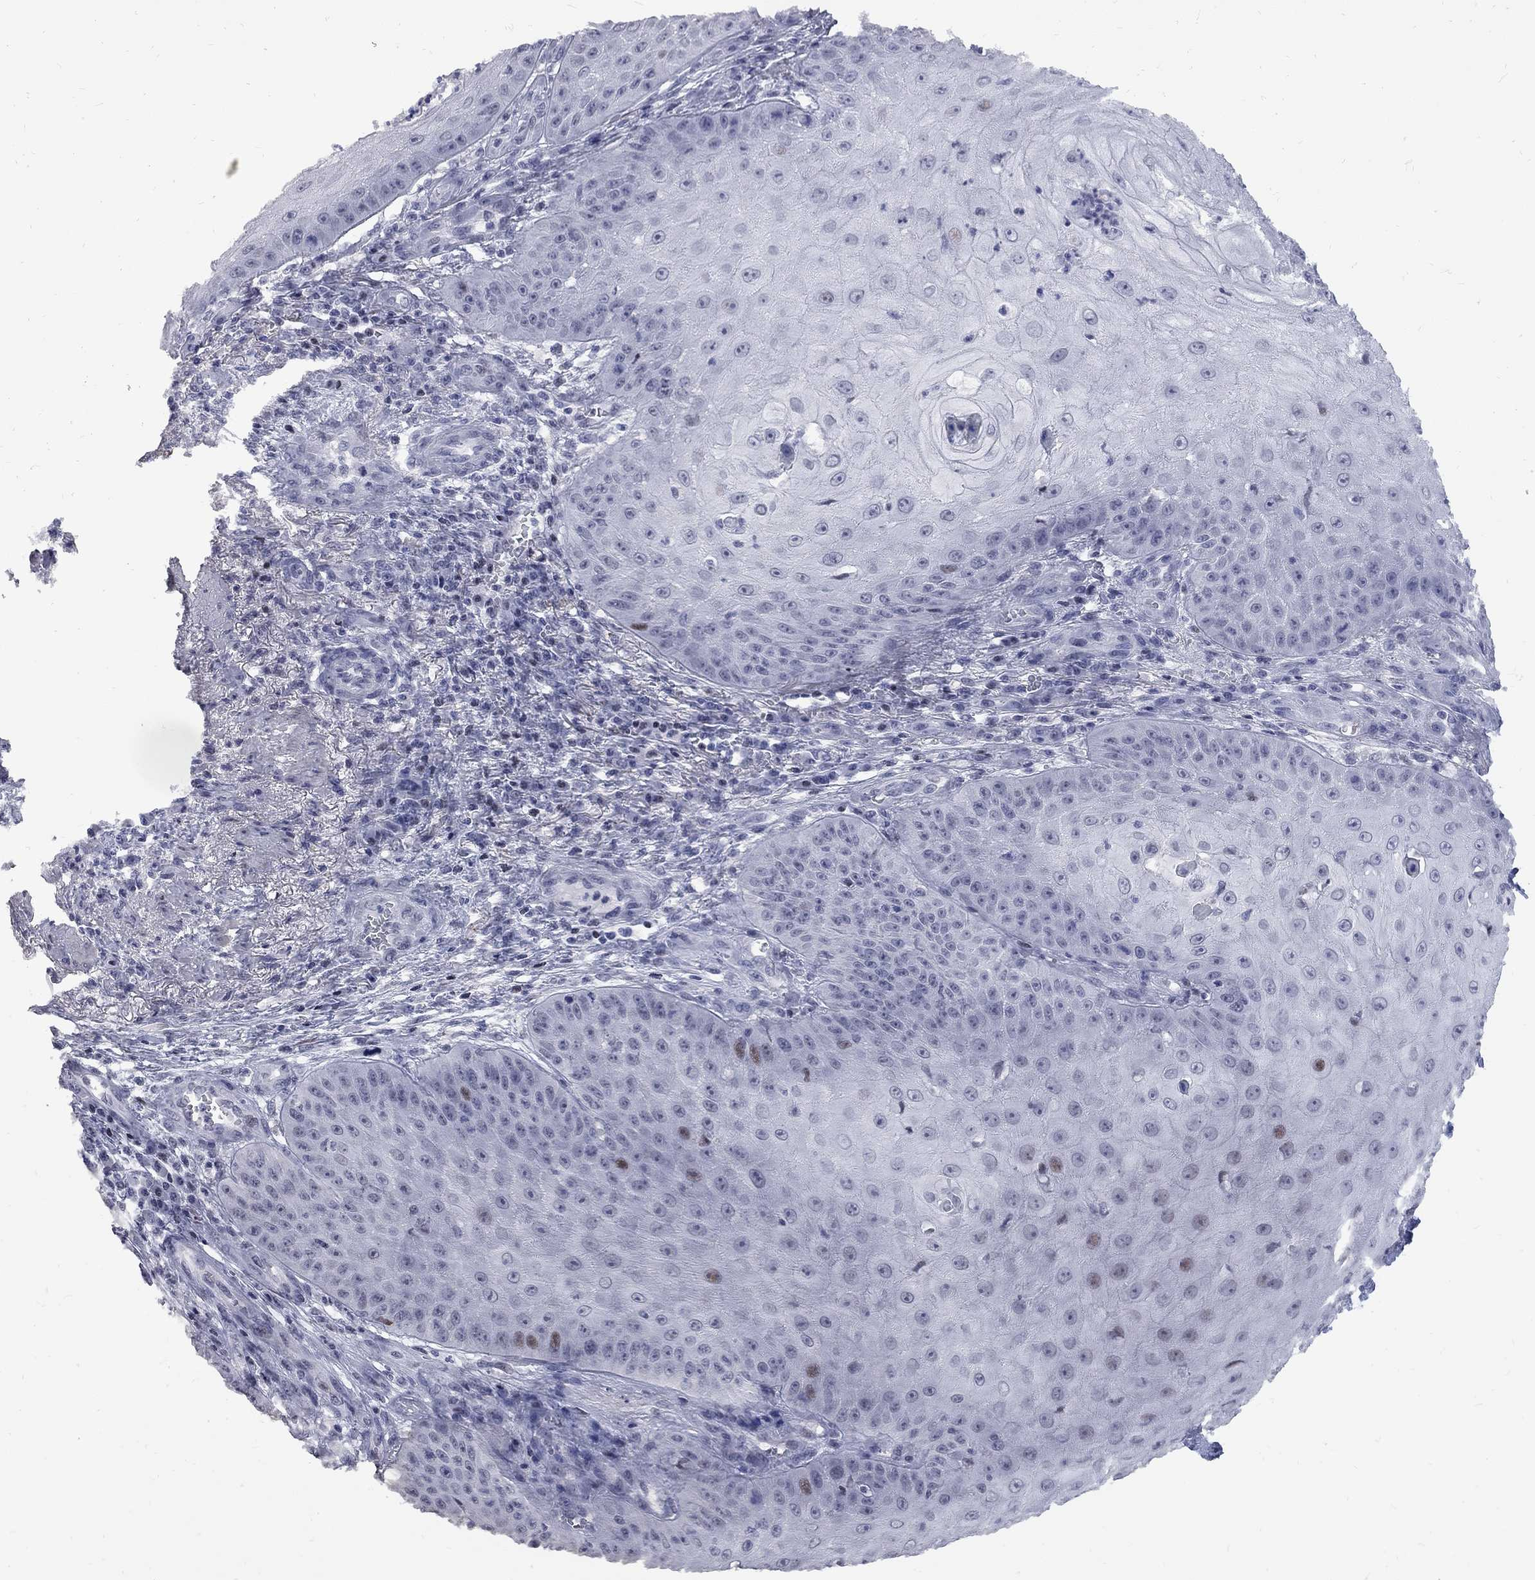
{"staining": {"intensity": "weak", "quantity": "<25%", "location": "nuclear"}, "tissue": "skin cancer", "cell_type": "Tumor cells", "image_type": "cancer", "snomed": [{"axis": "morphology", "description": "Squamous cell carcinoma, NOS"}, {"axis": "topography", "description": "Skin"}], "caption": "Image shows no significant protein expression in tumor cells of skin cancer (squamous cell carcinoma). The staining was performed using DAB to visualize the protein expression in brown, while the nuclei were stained in blue with hematoxylin (Magnification: 20x).", "gene": "ZNF154", "patient": {"sex": "male", "age": 70}}